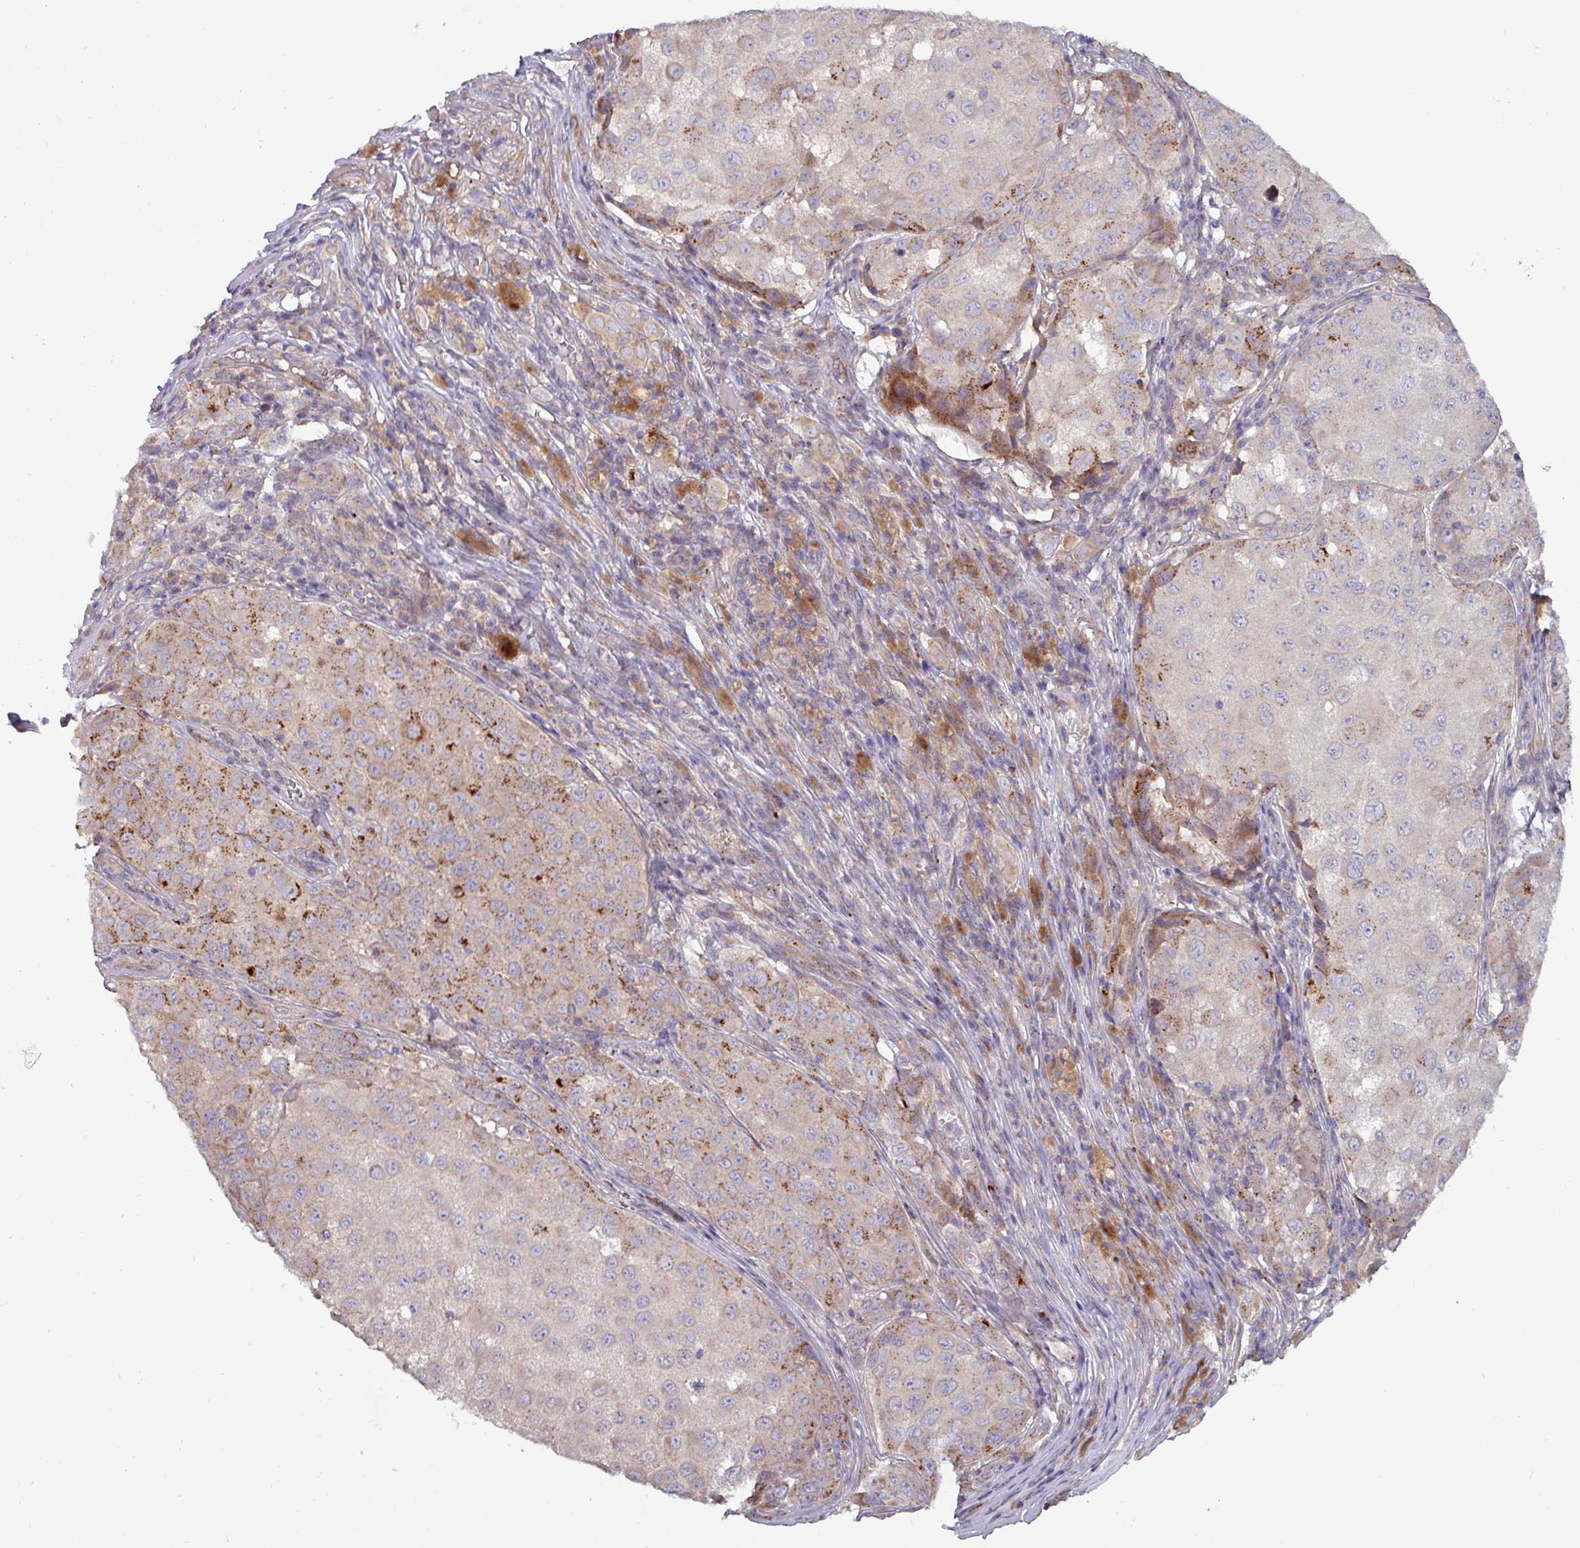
{"staining": {"intensity": "moderate", "quantity": "<25%", "location": "cytoplasmic/membranous"}, "tissue": "melanoma", "cell_type": "Tumor cells", "image_type": "cancer", "snomed": [{"axis": "morphology", "description": "Malignant melanoma, NOS"}, {"axis": "topography", "description": "Skin"}], "caption": "Moderate cytoplasmic/membranous expression for a protein is identified in about <25% of tumor cells of malignant melanoma using immunohistochemistry.", "gene": "PLIN2", "patient": {"sex": "male", "age": 64}}